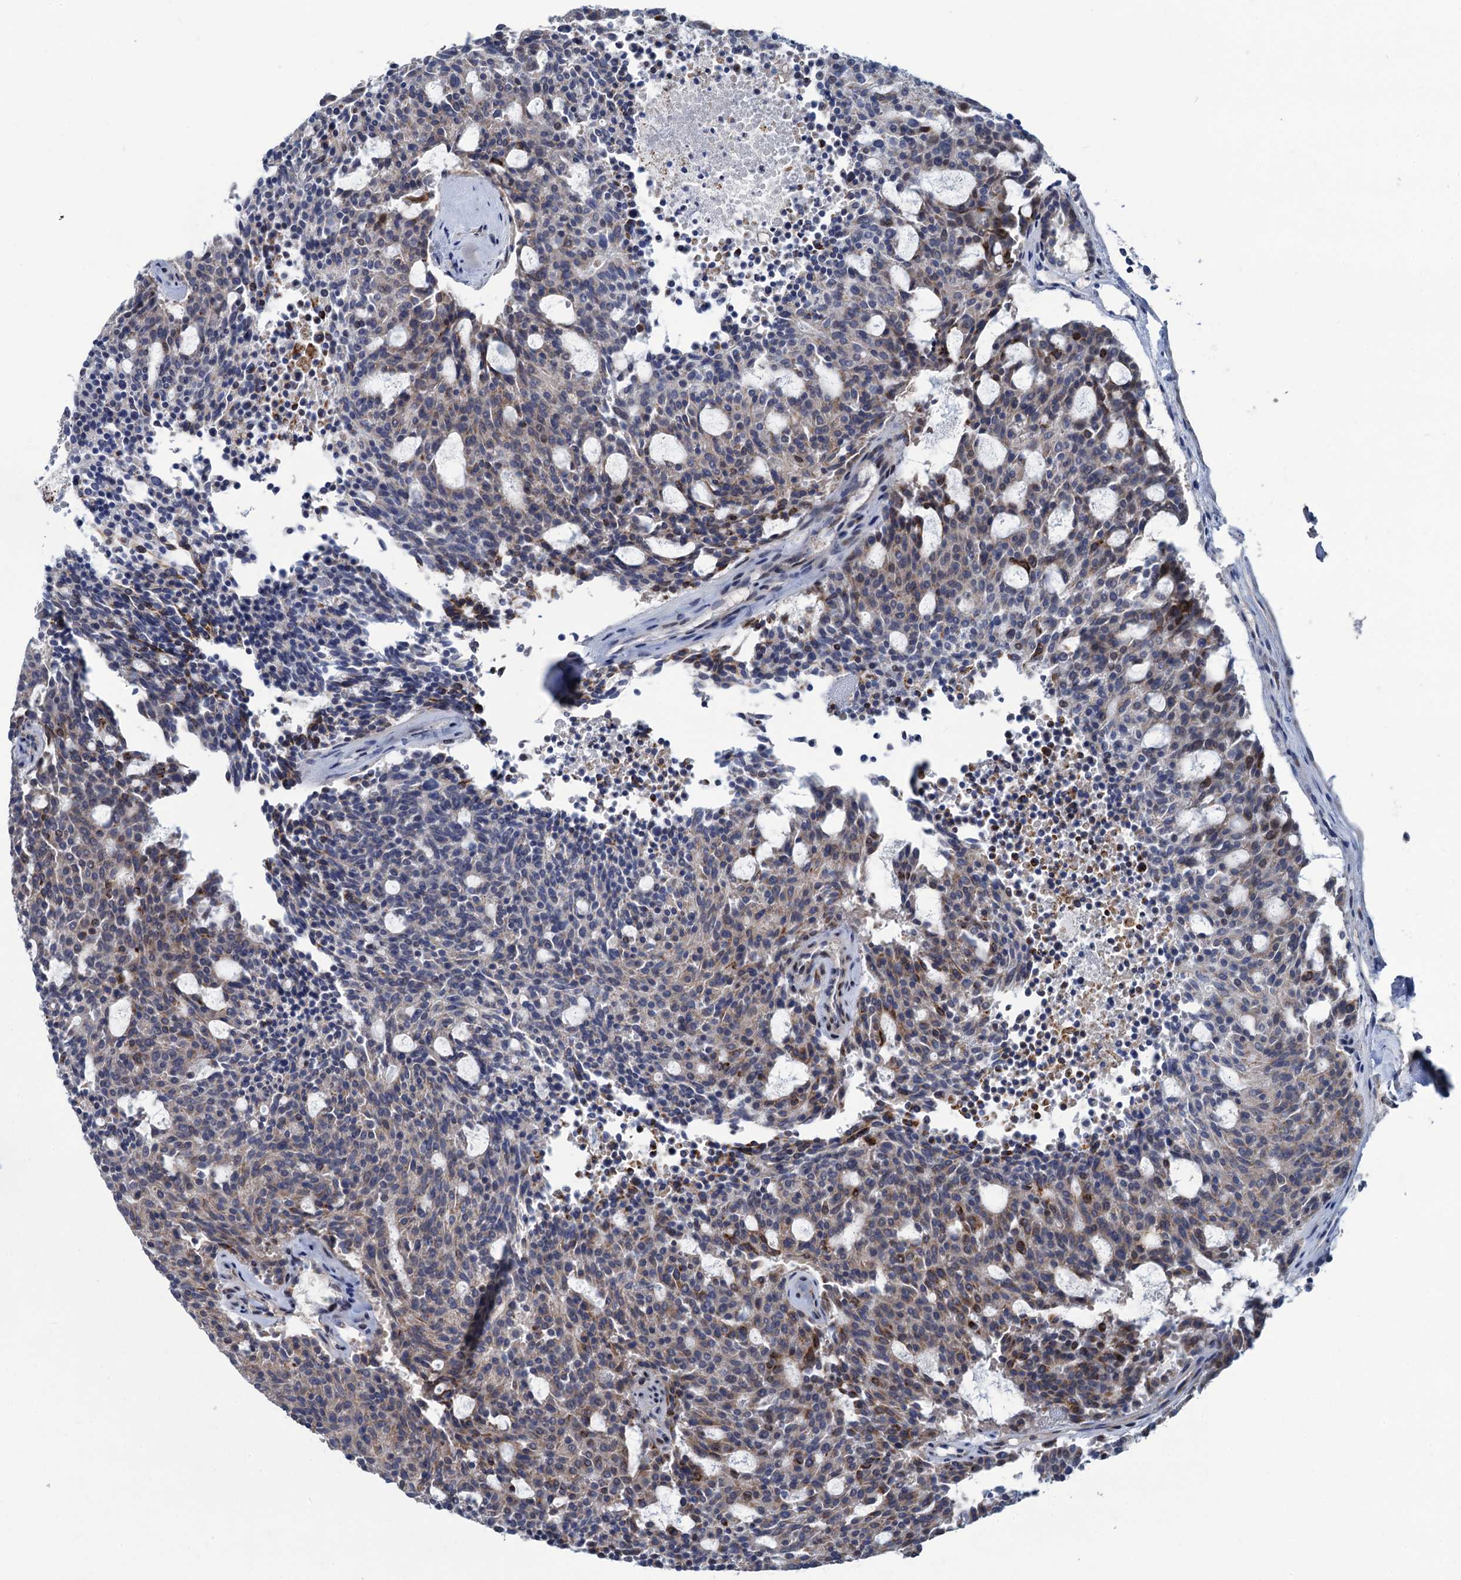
{"staining": {"intensity": "weak", "quantity": "25%-75%", "location": "cytoplasmic/membranous"}, "tissue": "carcinoid", "cell_type": "Tumor cells", "image_type": "cancer", "snomed": [{"axis": "morphology", "description": "Carcinoid, malignant, NOS"}, {"axis": "topography", "description": "Pancreas"}], "caption": "Protein analysis of carcinoid (malignant) tissue reveals weak cytoplasmic/membranous expression in about 25%-75% of tumor cells.", "gene": "ESYT3", "patient": {"sex": "female", "age": 54}}